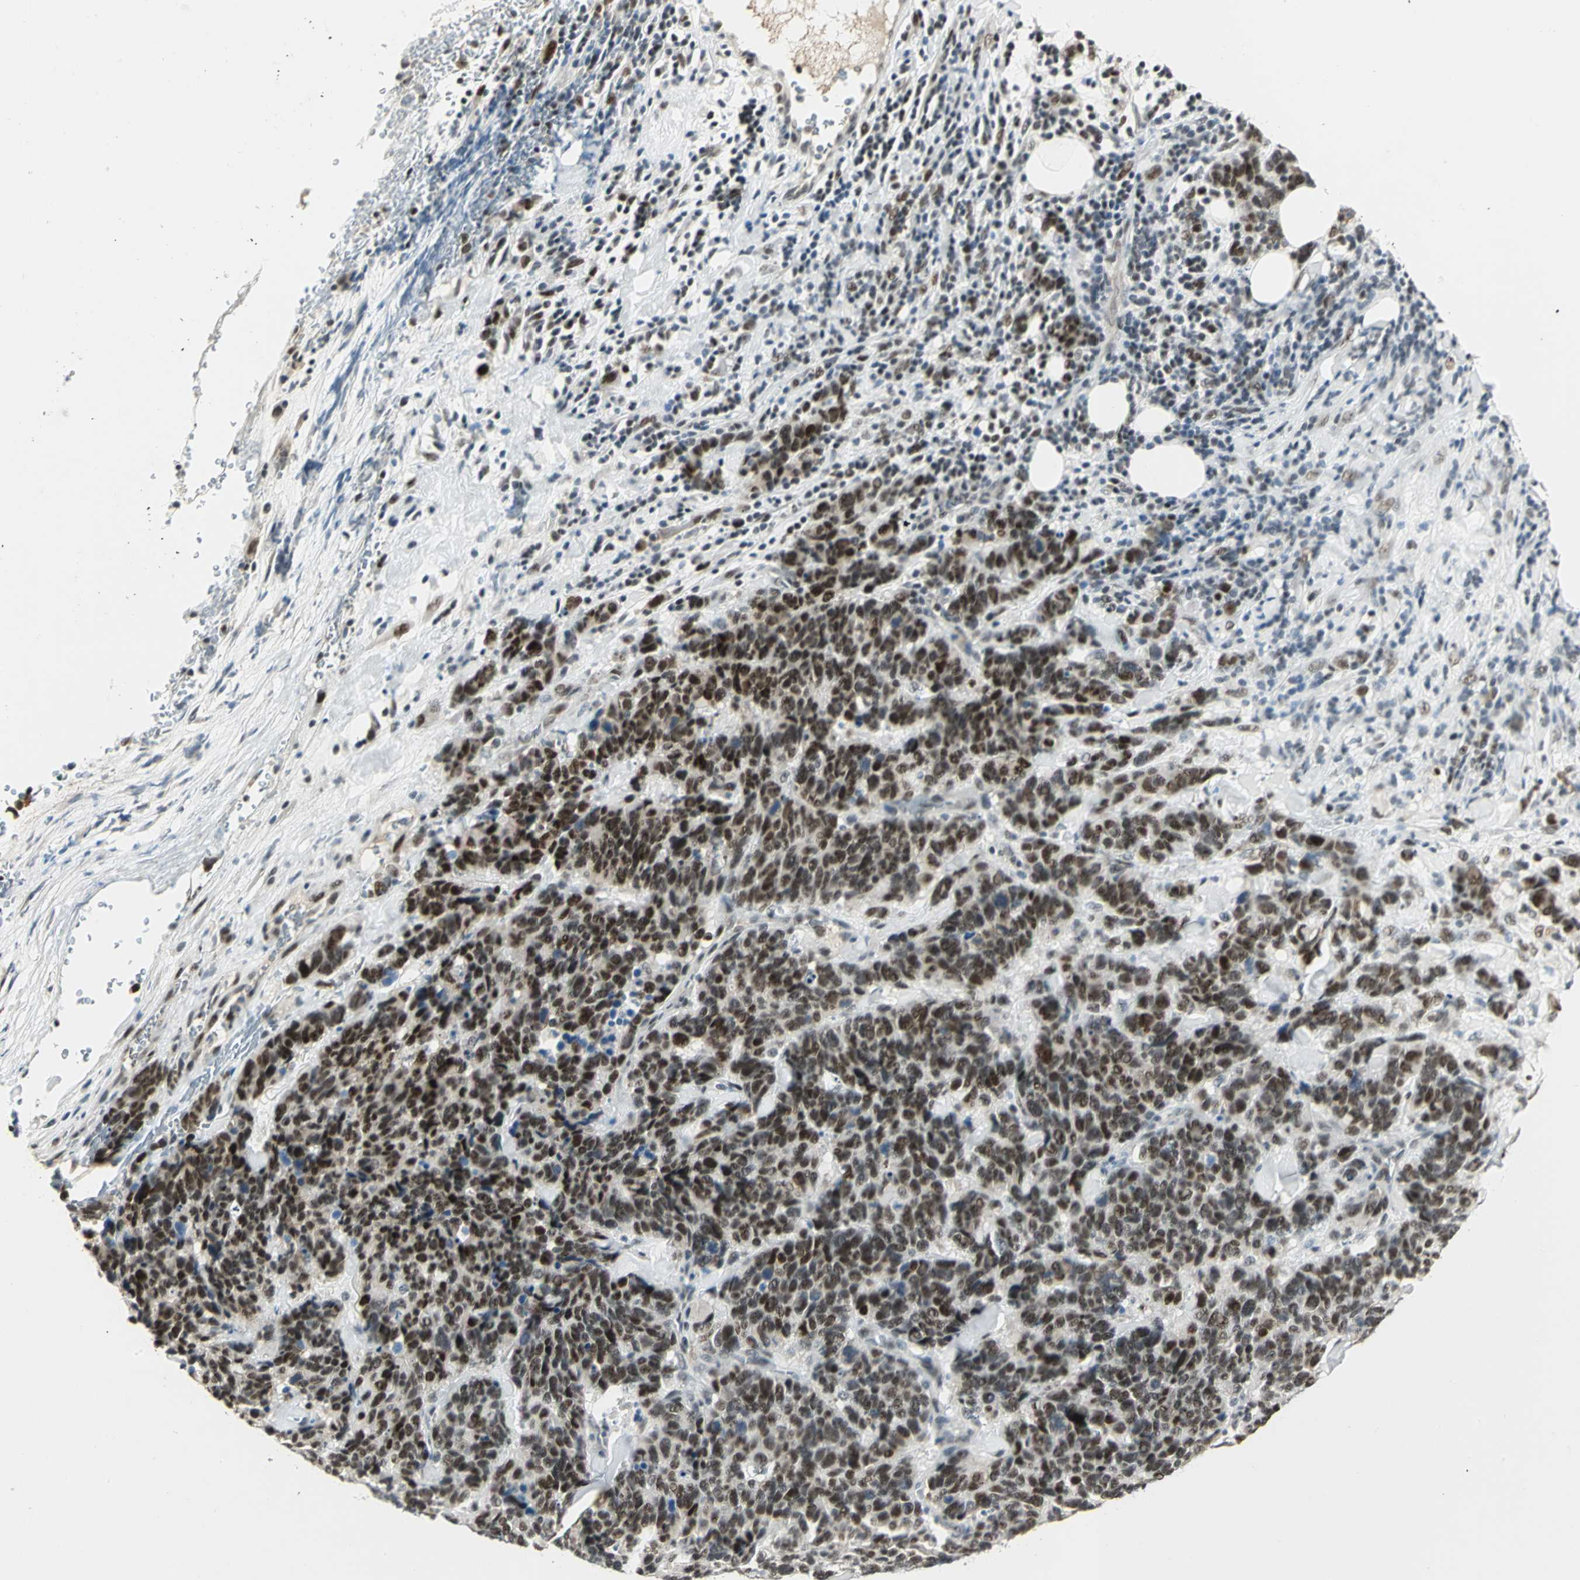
{"staining": {"intensity": "moderate", "quantity": ">75%", "location": "nuclear"}, "tissue": "lung cancer", "cell_type": "Tumor cells", "image_type": "cancer", "snomed": [{"axis": "morphology", "description": "Neoplasm, malignant, NOS"}, {"axis": "topography", "description": "Lung"}], "caption": "The photomicrograph exhibits staining of lung cancer (neoplasm (malignant)), revealing moderate nuclear protein staining (brown color) within tumor cells. The staining was performed using DAB, with brown indicating positive protein expression. Nuclei are stained blue with hematoxylin.", "gene": "CCNT1", "patient": {"sex": "female", "age": 58}}